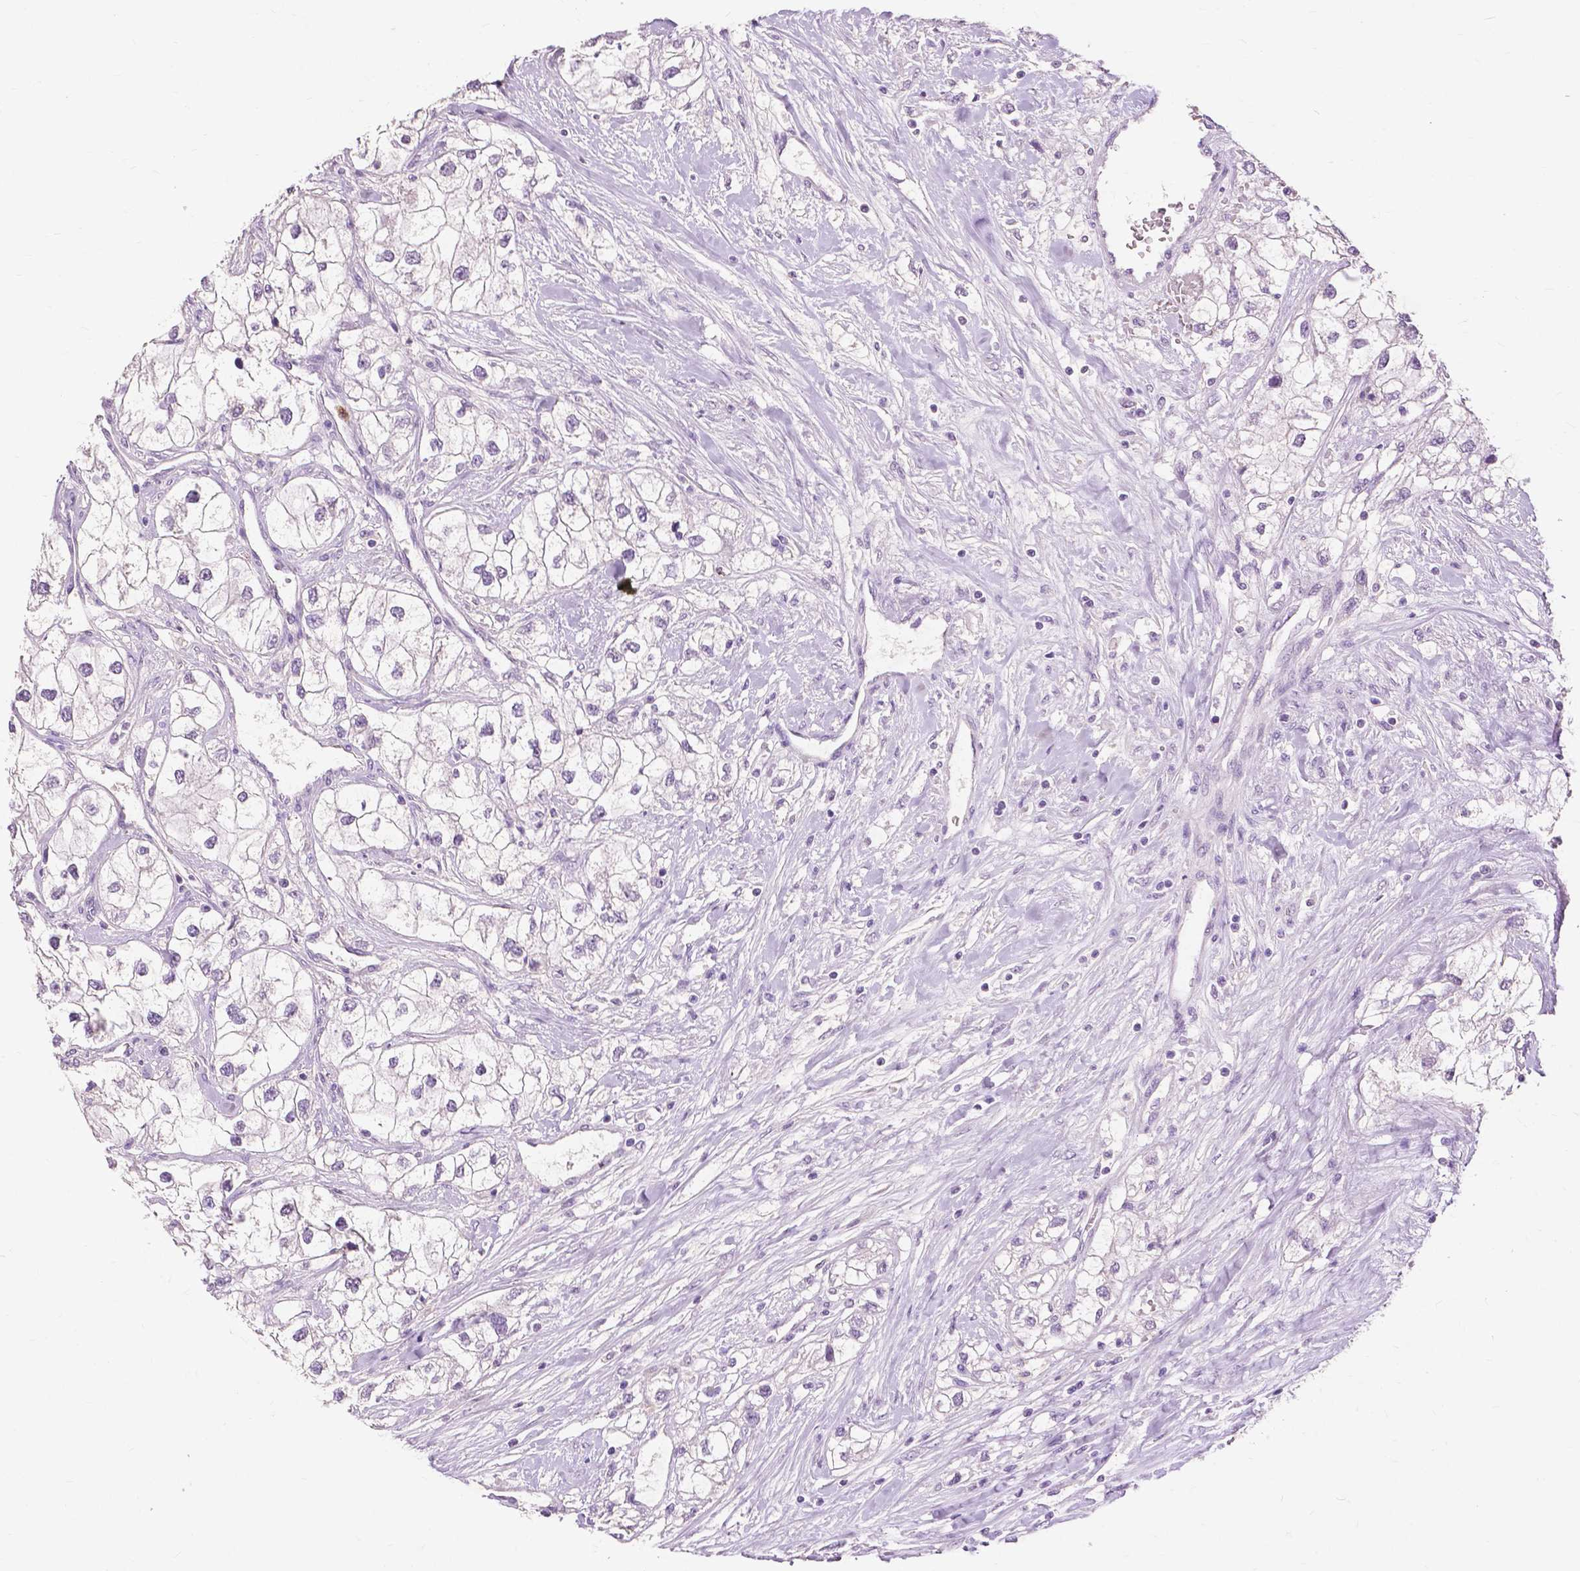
{"staining": {"intensity": "negative", "quantity": "none", "location": "none"}, "tissue": "renal cancer", "cell_type": "Tumor cells", "image_type": "cancer", "snomed": [{"axis": "morphology", "description": "Adenocarcinoma, NOS"}, {"axis": "topography", "description": "Kidney"}], "caption": "Renal cancer stained for a protein using immunohistochemistry shows no staining tumor cells.", "gene": "CXCR2", "patient": {"sex": "male", "age": 59}}